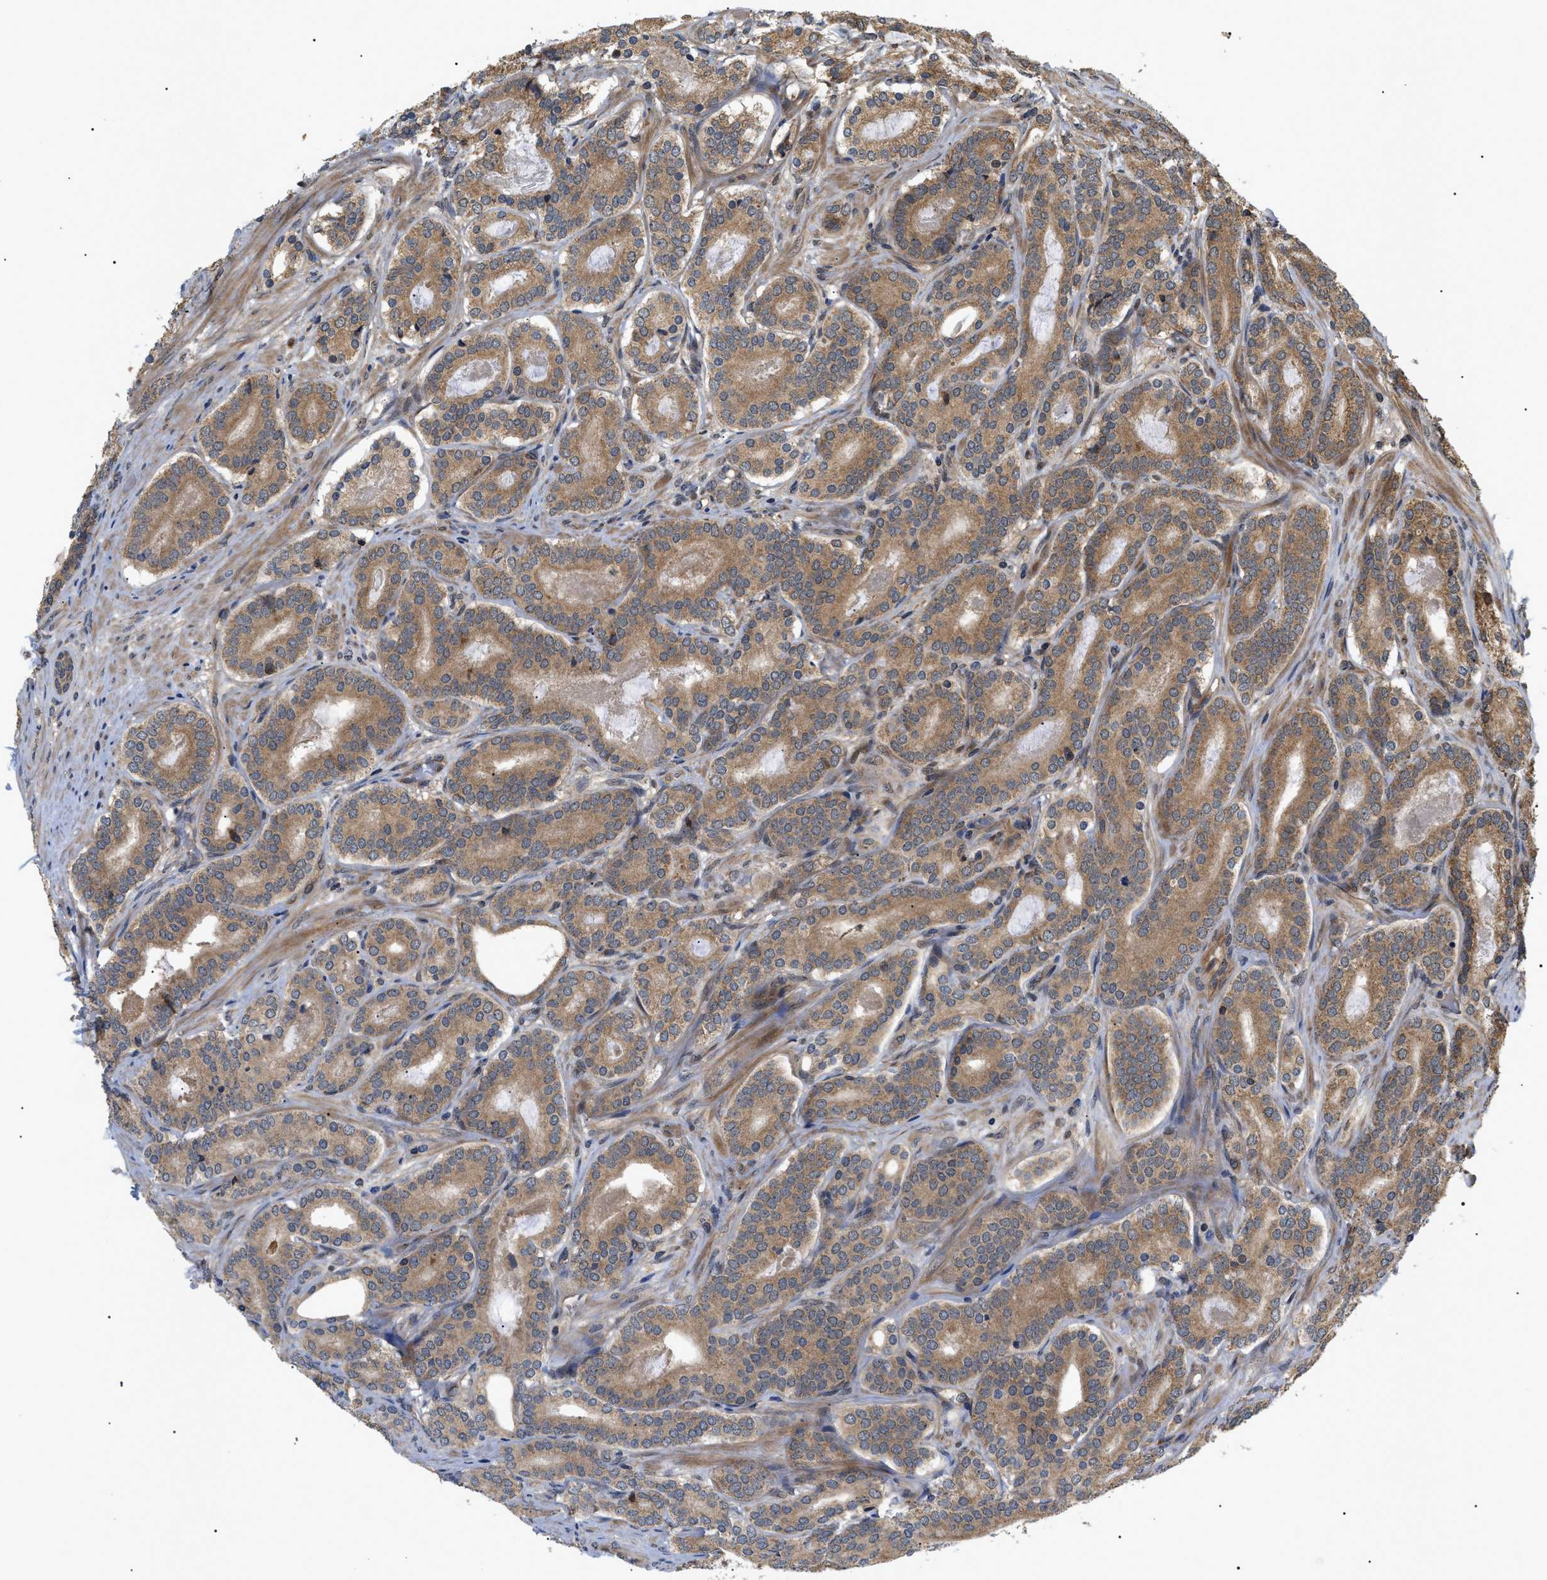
{"staining": {"intensity": "moderate", "quantity": ">75%", "location": "cytoplasmic/membranous"}, "tissue": "prostate cancer", "cell_type": "Tumor cells", "image_type": "cancer", "snomed": [{"axis": "morphology", "description": "Adenocarcinoma, High grade"}, {"axis": "topography", "description": "Prostate"}], "caption": "Immunohistochemical staining of prostate high-grade adenocarcinoma shows moderate cytoplasmic/membranous protein expression in approximately >75% of tumor cells.", "gene": "ASTL", "patient": {"sex": "male", "age": 60}}